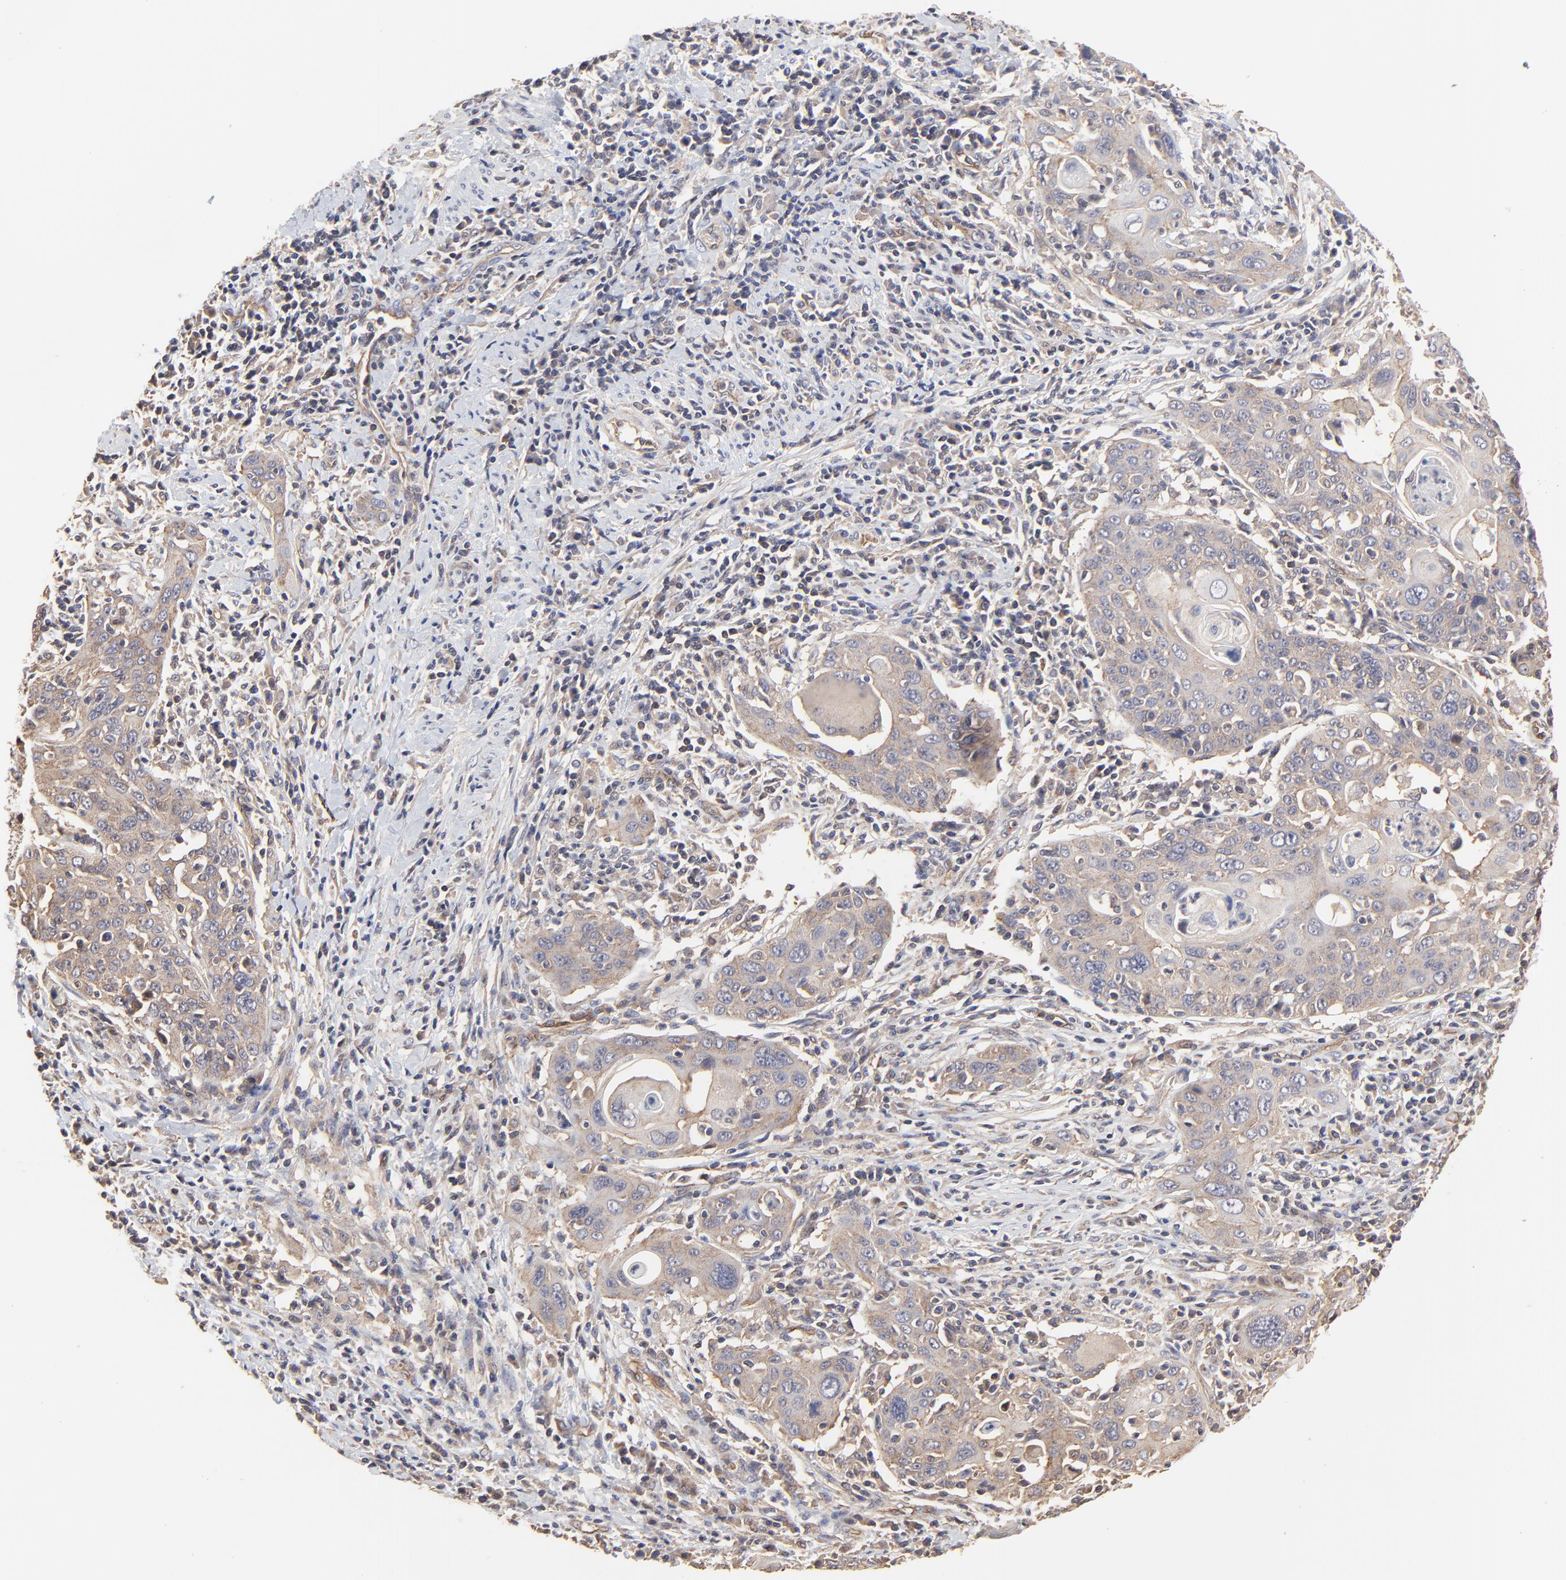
{"staining": {"intensity": "moderate", "quantity": ">75%", "location": "cytoplasmic/membranous"}, "tissue": "cervical cancer", "cell_type": "Tumor cells", "image_type": "cancer", "snomed": [{"axis": "morphology", "description": "Squamous cell carcinoma, NOS"}, {"axis": "topography", "description": "Cervix"}], "caption": "A medium amount of moderate cytoplasmic/membranous expression is present in approximately >75% of tumor cells in cervical squamous cell carcinoma tissue. (DAB IHC with brightfield microscopy, high magnification).", "gene": "ARMT1", "patient": {"sex": "female", "age": 54}}